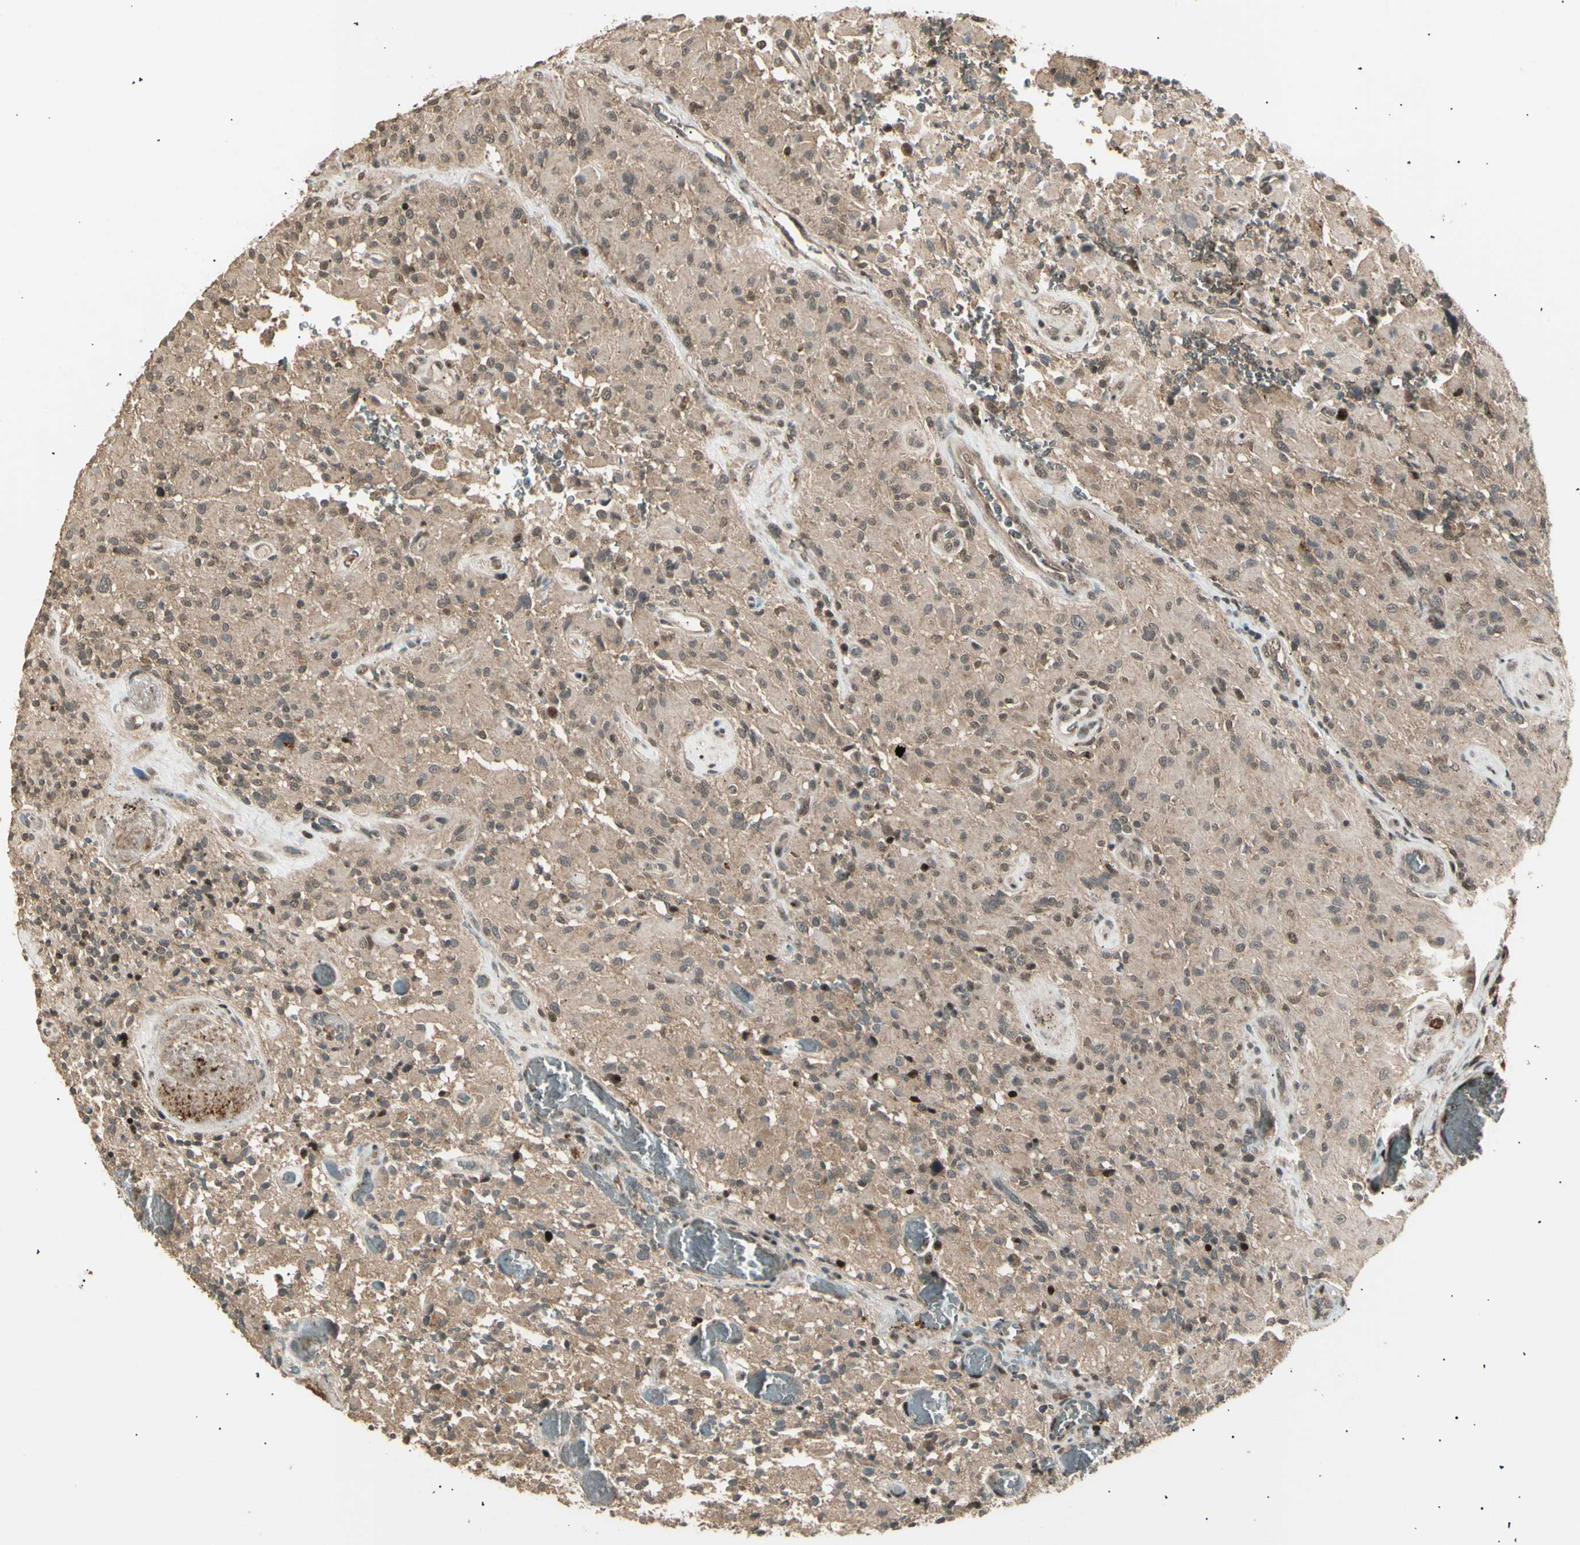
{"staining": {"intensity": "weak", "quantity": "25%-75%", "location": "cytoplasmic/membranous,nuclear"}, "tissue": "glioma", "cell_type": "Tumor cells", "image_type": "cancer", "snomed": [{"axis": "morphology", "description": "Glioma, malignant, High grade"}, {"axis": "topography", "description": "Brain"}], "caption": "Immunohistochemical staining of human glioma displays low levels of weak cytoplasmic/membranous and nuclear positivity in about 25%-75% of tumor cells.", "gene": "NUAK2", "patient": {"sex": "male", "age": 71}}